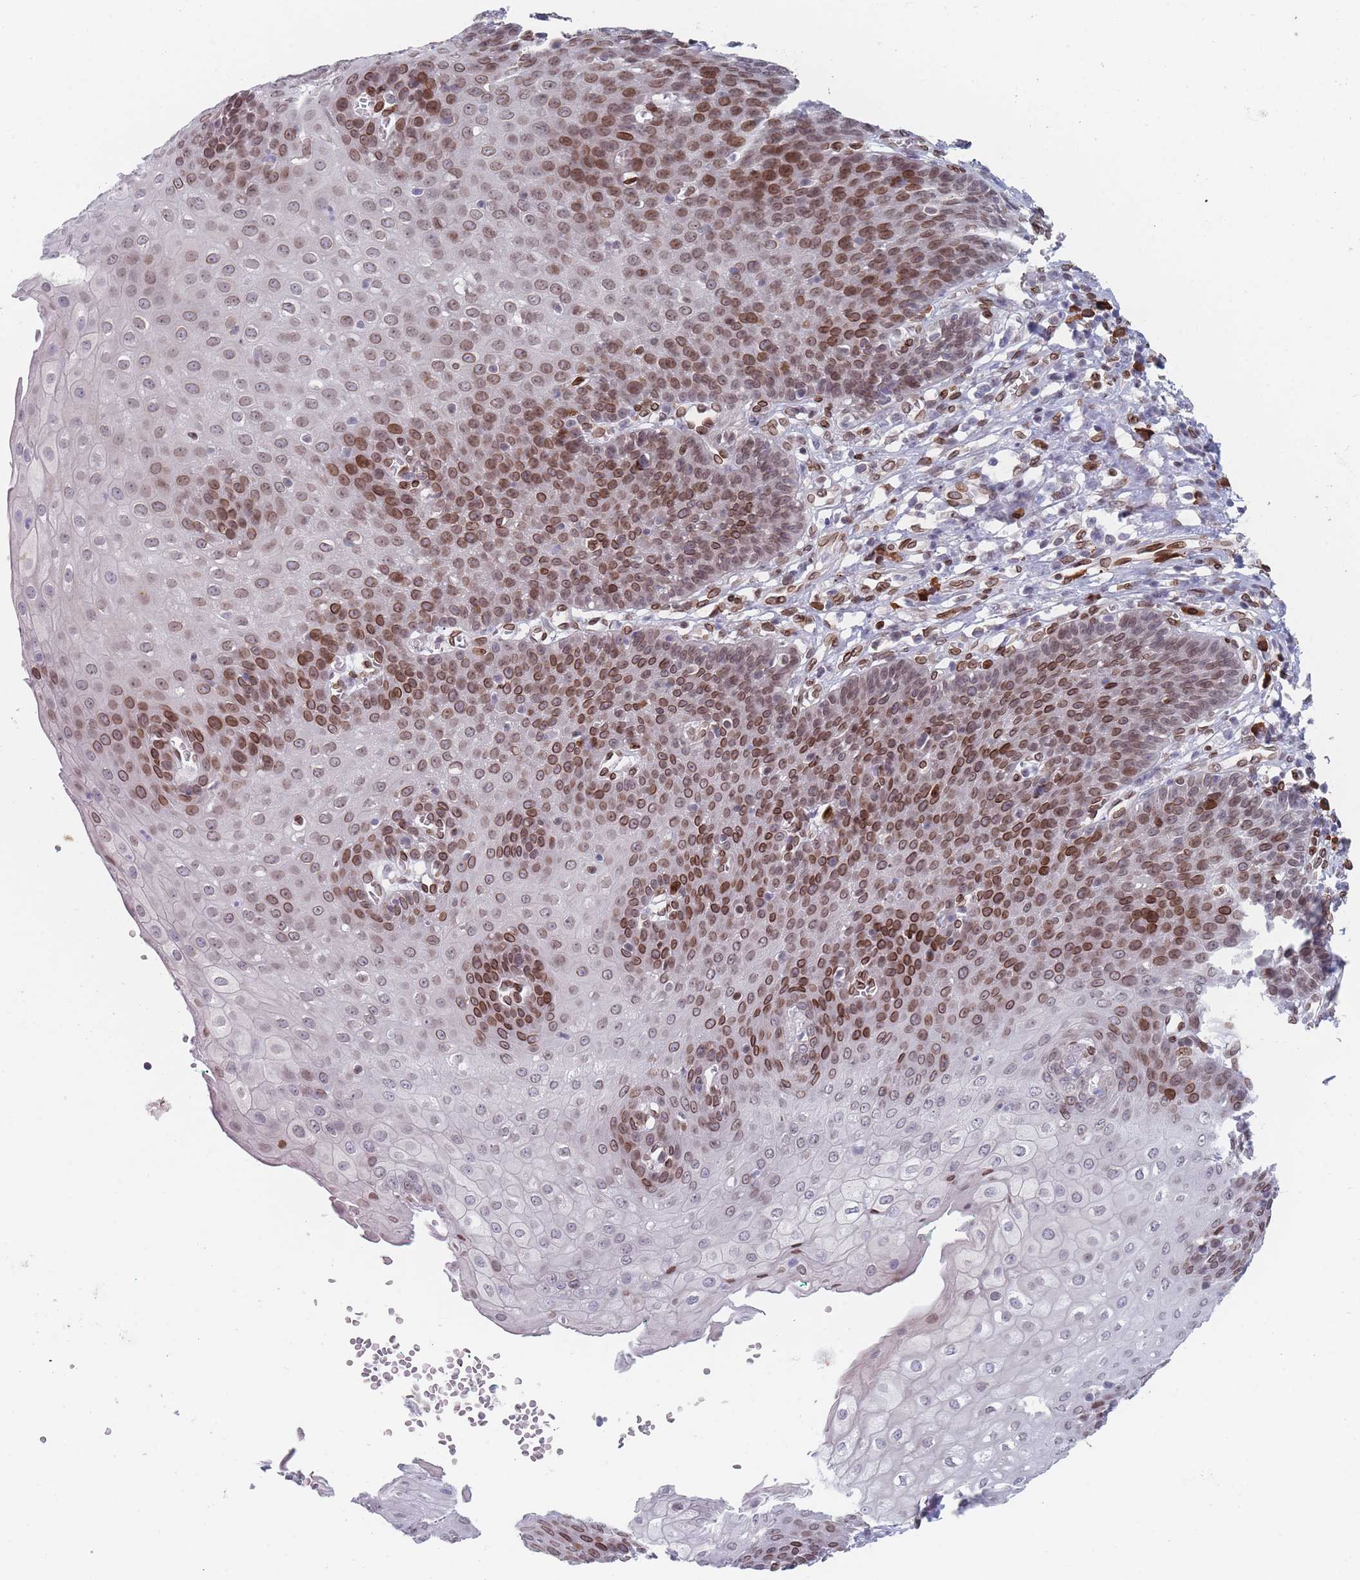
{"staining": {"intensity": "strong", "quantity": "25%-75%", "location": "cytoplasmic/membranous,nuclear"}, "tissue": "esophagus", "cell_type": "Squamous epithelial cells", "image_type": "normal", "snomed": [{"axis": "morphology", "description": "Normal tissue, NOS"}, {"axis": "topography", "description": "Esophagus"}], "caption": "A high amount of strong cytoplasmic/membranous,nuclear staining is identified in approximately 25%-75% of squamous epithelial cells in unremarkable esophagus. The staining was performed using DAB to visualize the protein expression in brown, while the nuclei were stained in blue with hematoxylin (Magnification: 20x).", "gene": "ZBTB1", "patient": {"sex": "male", "age": 71}}